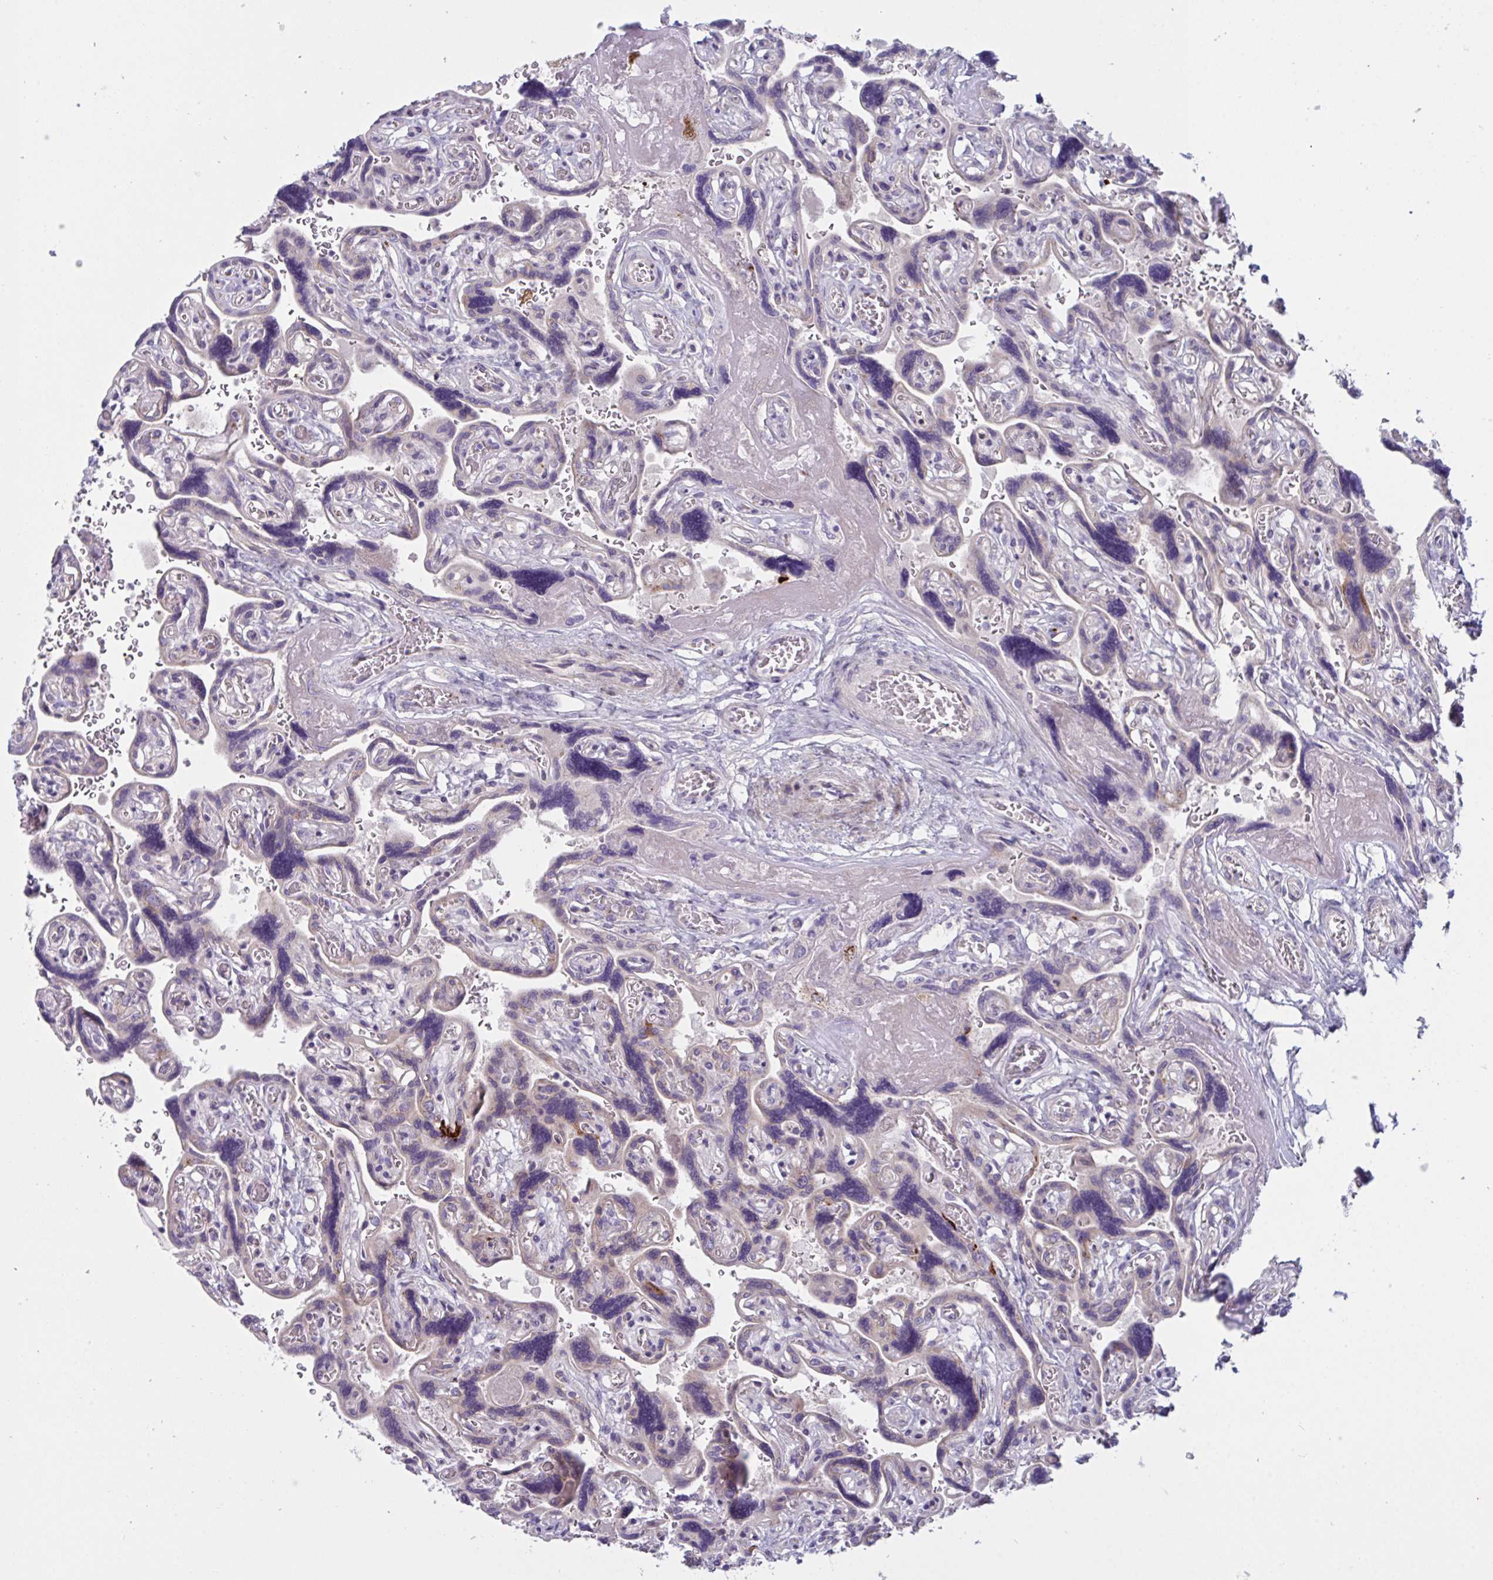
{"staining": {"intensity": "negative", "quantity": "none", "location": "none"}, "tissue": "placenta", "cell_type": "Decidual cells", "image_type": "normal", "snomed": [{"axis": "morphology", "description": "Normal tissue, NOS"}, {"axis": "topography", "description": "Placenta"}], "caption": "Decidual cells show no significant protein positivity in unremarkable placenta. (Stains: DAB (3,3'-diaminobenzidine) immunohistochemistry (IHC) with hematoxylin counter stain, Microscopy: brightfield microscopy at high magnification).", "gene": "MRPS2", "patient": {"sex": "female", "age": 32}}